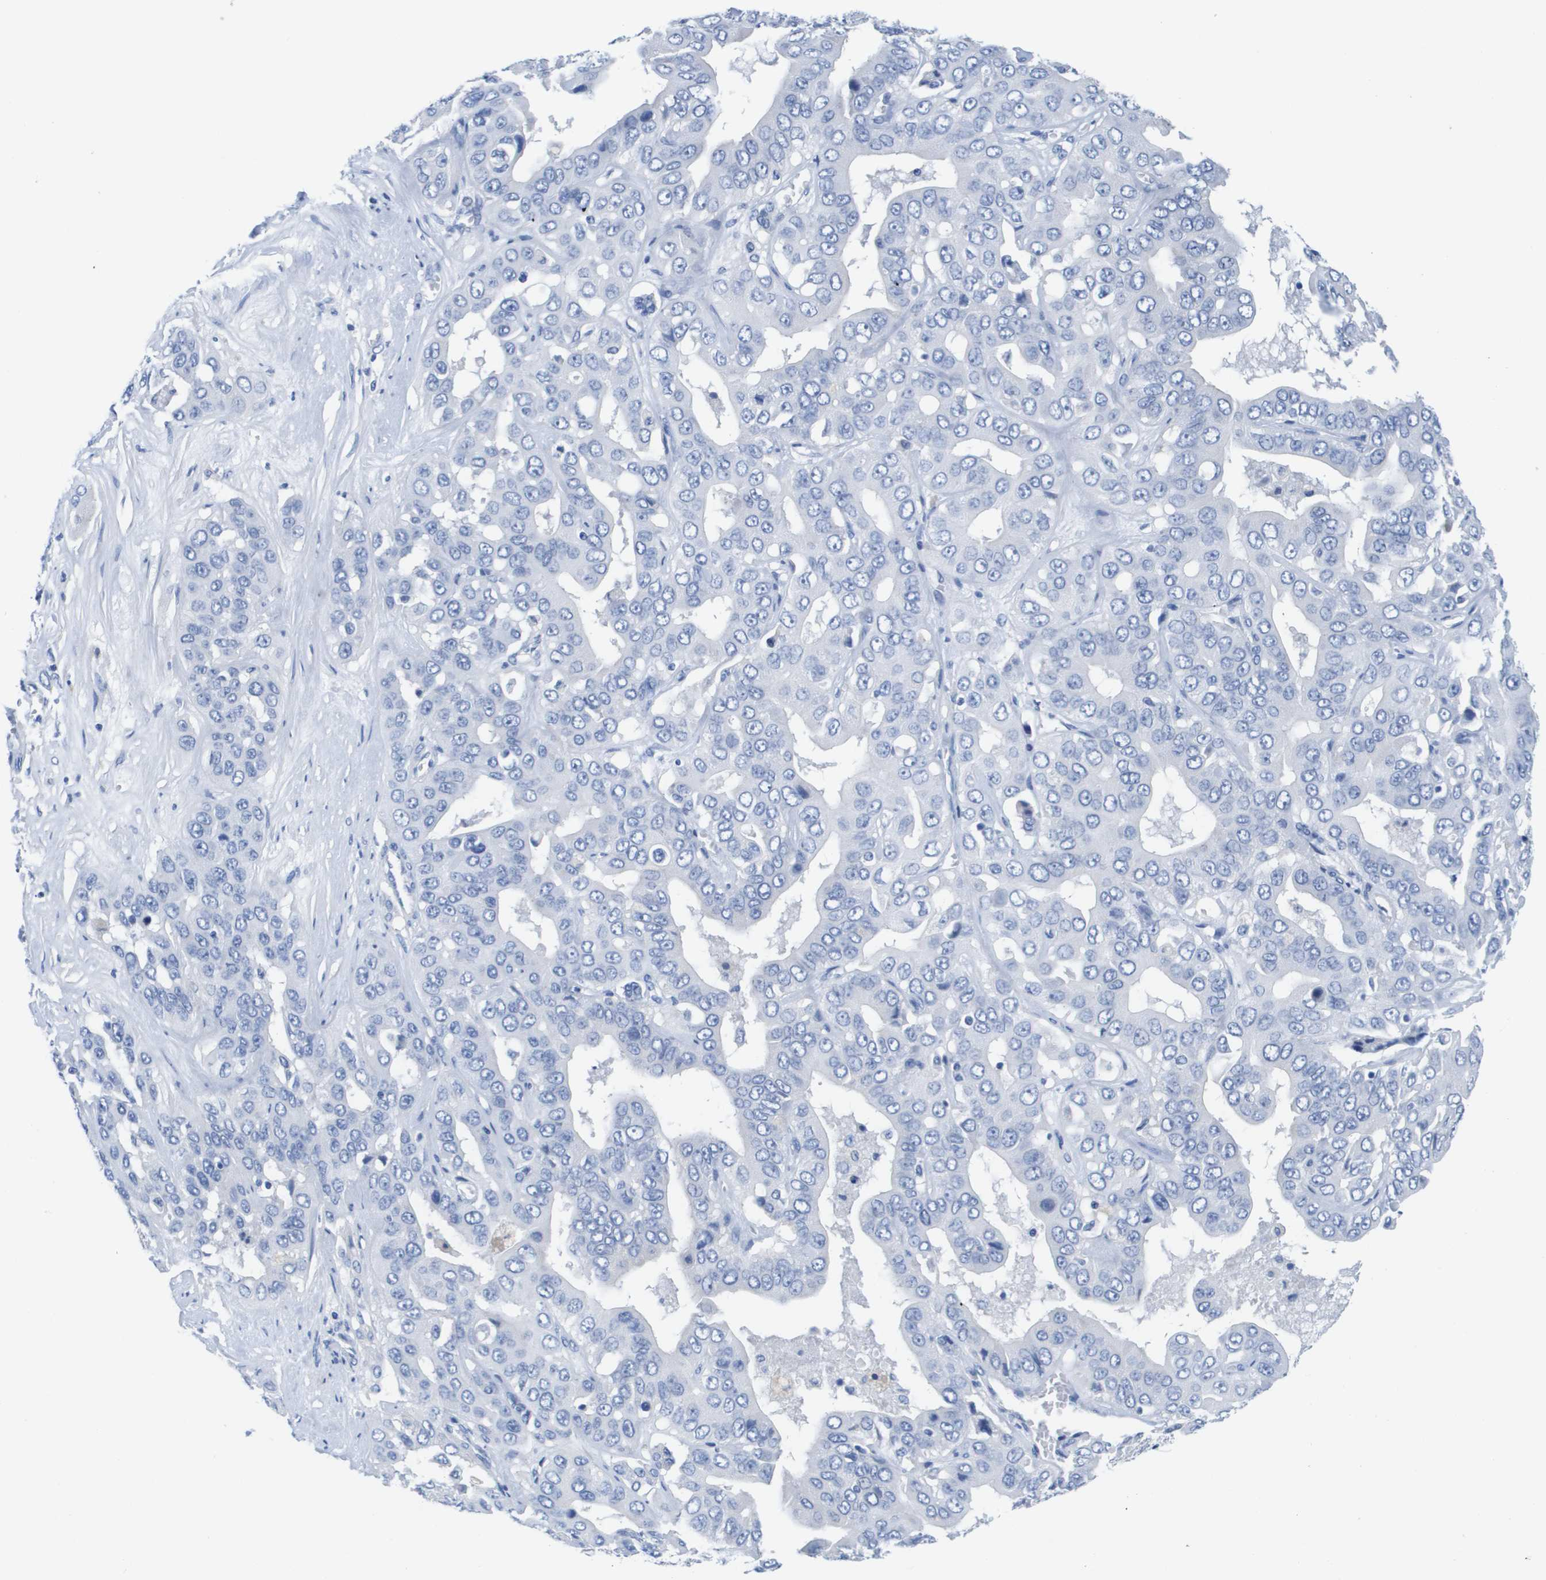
{"staining": {"intensity": "negative", "quantity": "none", "location": "none"}, "tissue": "liver cancer", "cell_type": "Tumor cells", "image_type": "cancer", "snomed": [{"axis": "morphology", "description": "Cholangiocarcinoma"}, {"axis": "topography", "description": "Liver"}], "caption": "The immunohistochemistry image has no significant expression in tumor cells of liver cholangiocarcinoma tissue.", "gene": "APOA1", "patient": {"sex": "female", "age": 52}}